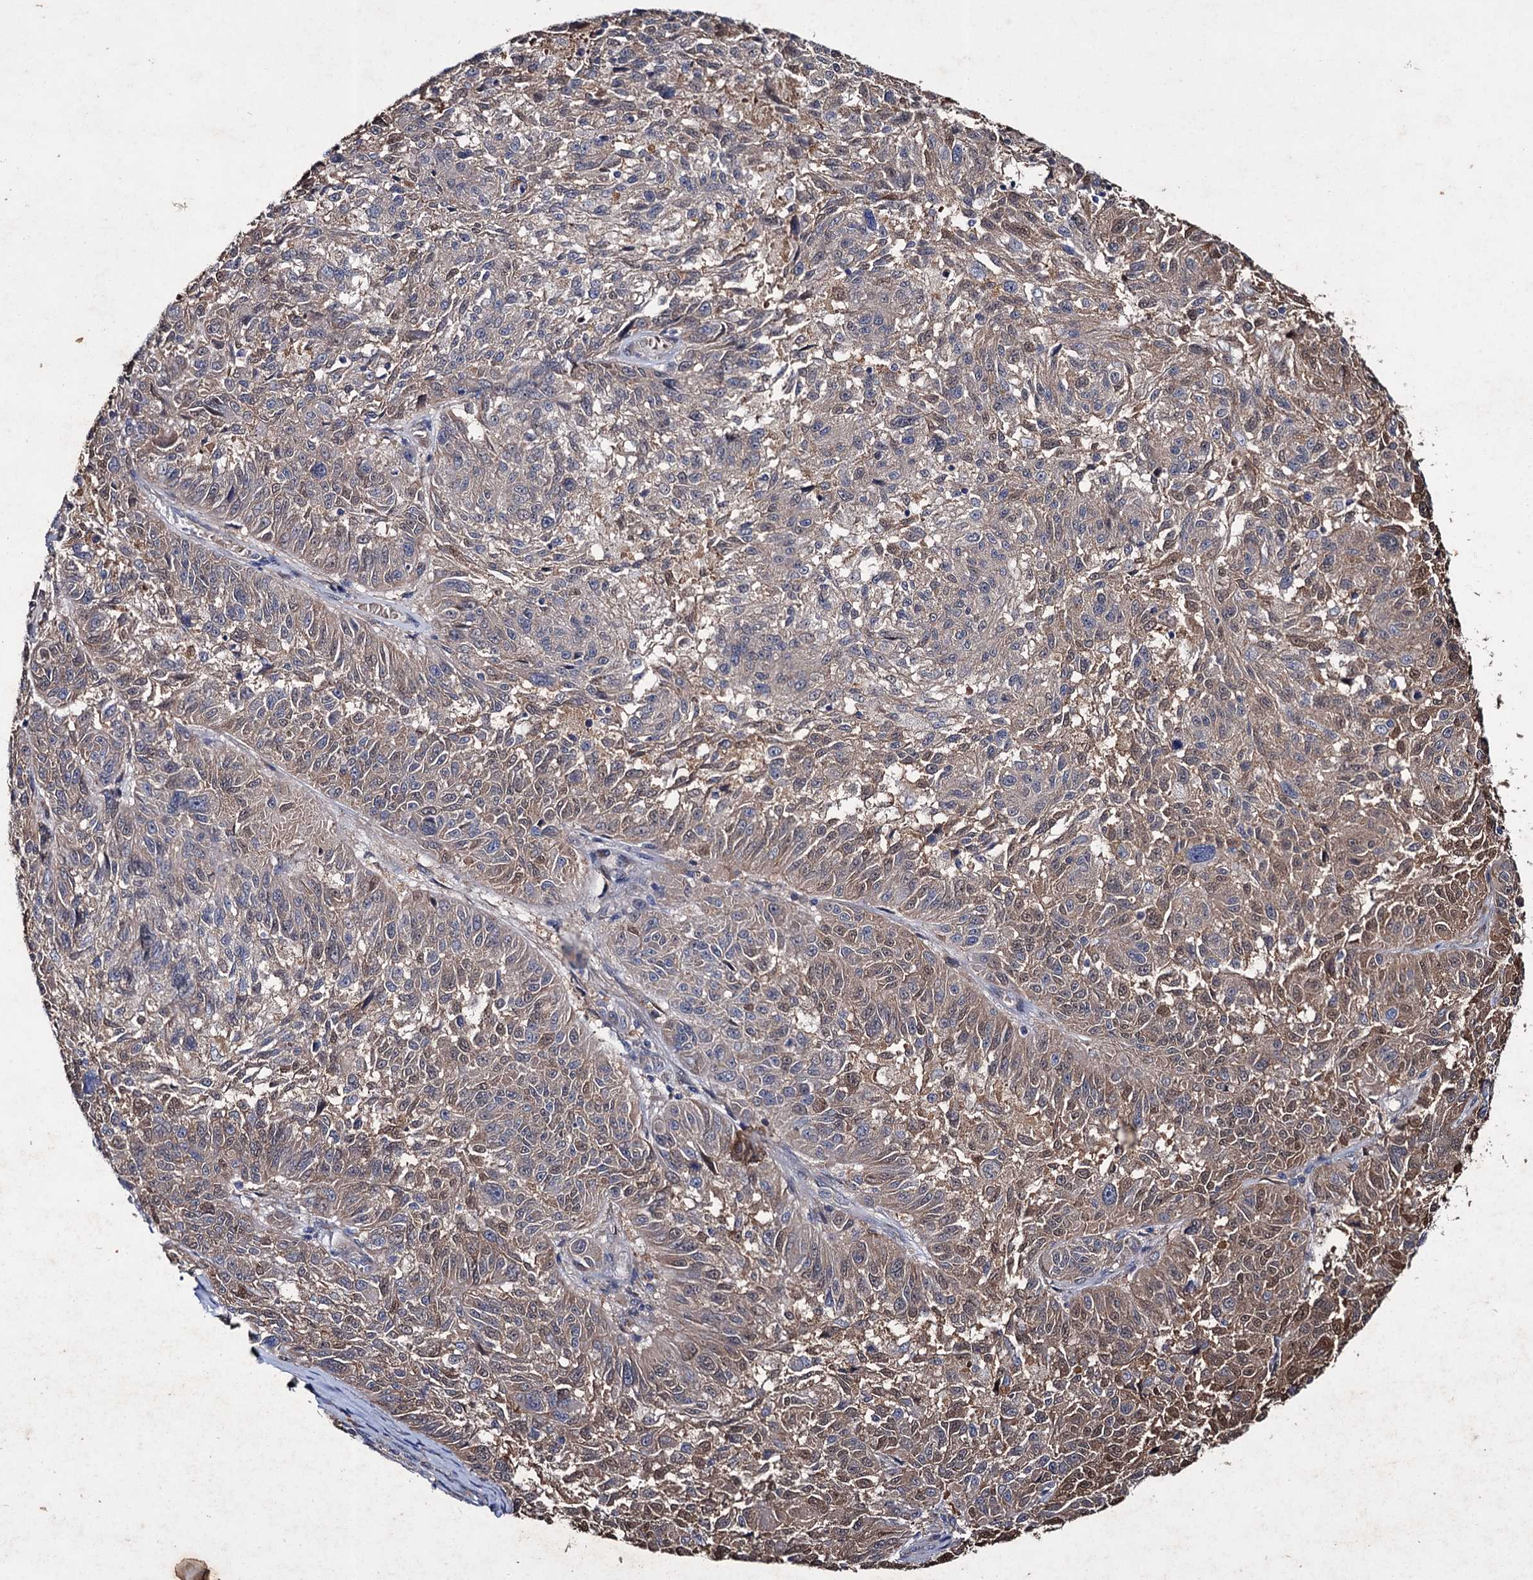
{"staining": {"intensity": "weak", "quantity": "25%-75%", "location": "cytoplasmic/membranous"}, "tissue": "melanoma", "cell_type": "Tumor cells", "image_type": "cancer", "snomed": [{"axis": "morphology", "description": "Malignant melanoma, NOS"}, {"axis": "topography", "description": "Skin"}], "caption": "Melanoma was stained to show a protein in brown. There is low levels of weak cytoplasmic/membranous positivity in approximately 25%-75% of tumor cells.", "gene": "PTPN3", "patient": {"sex": "male", "age": 53}}